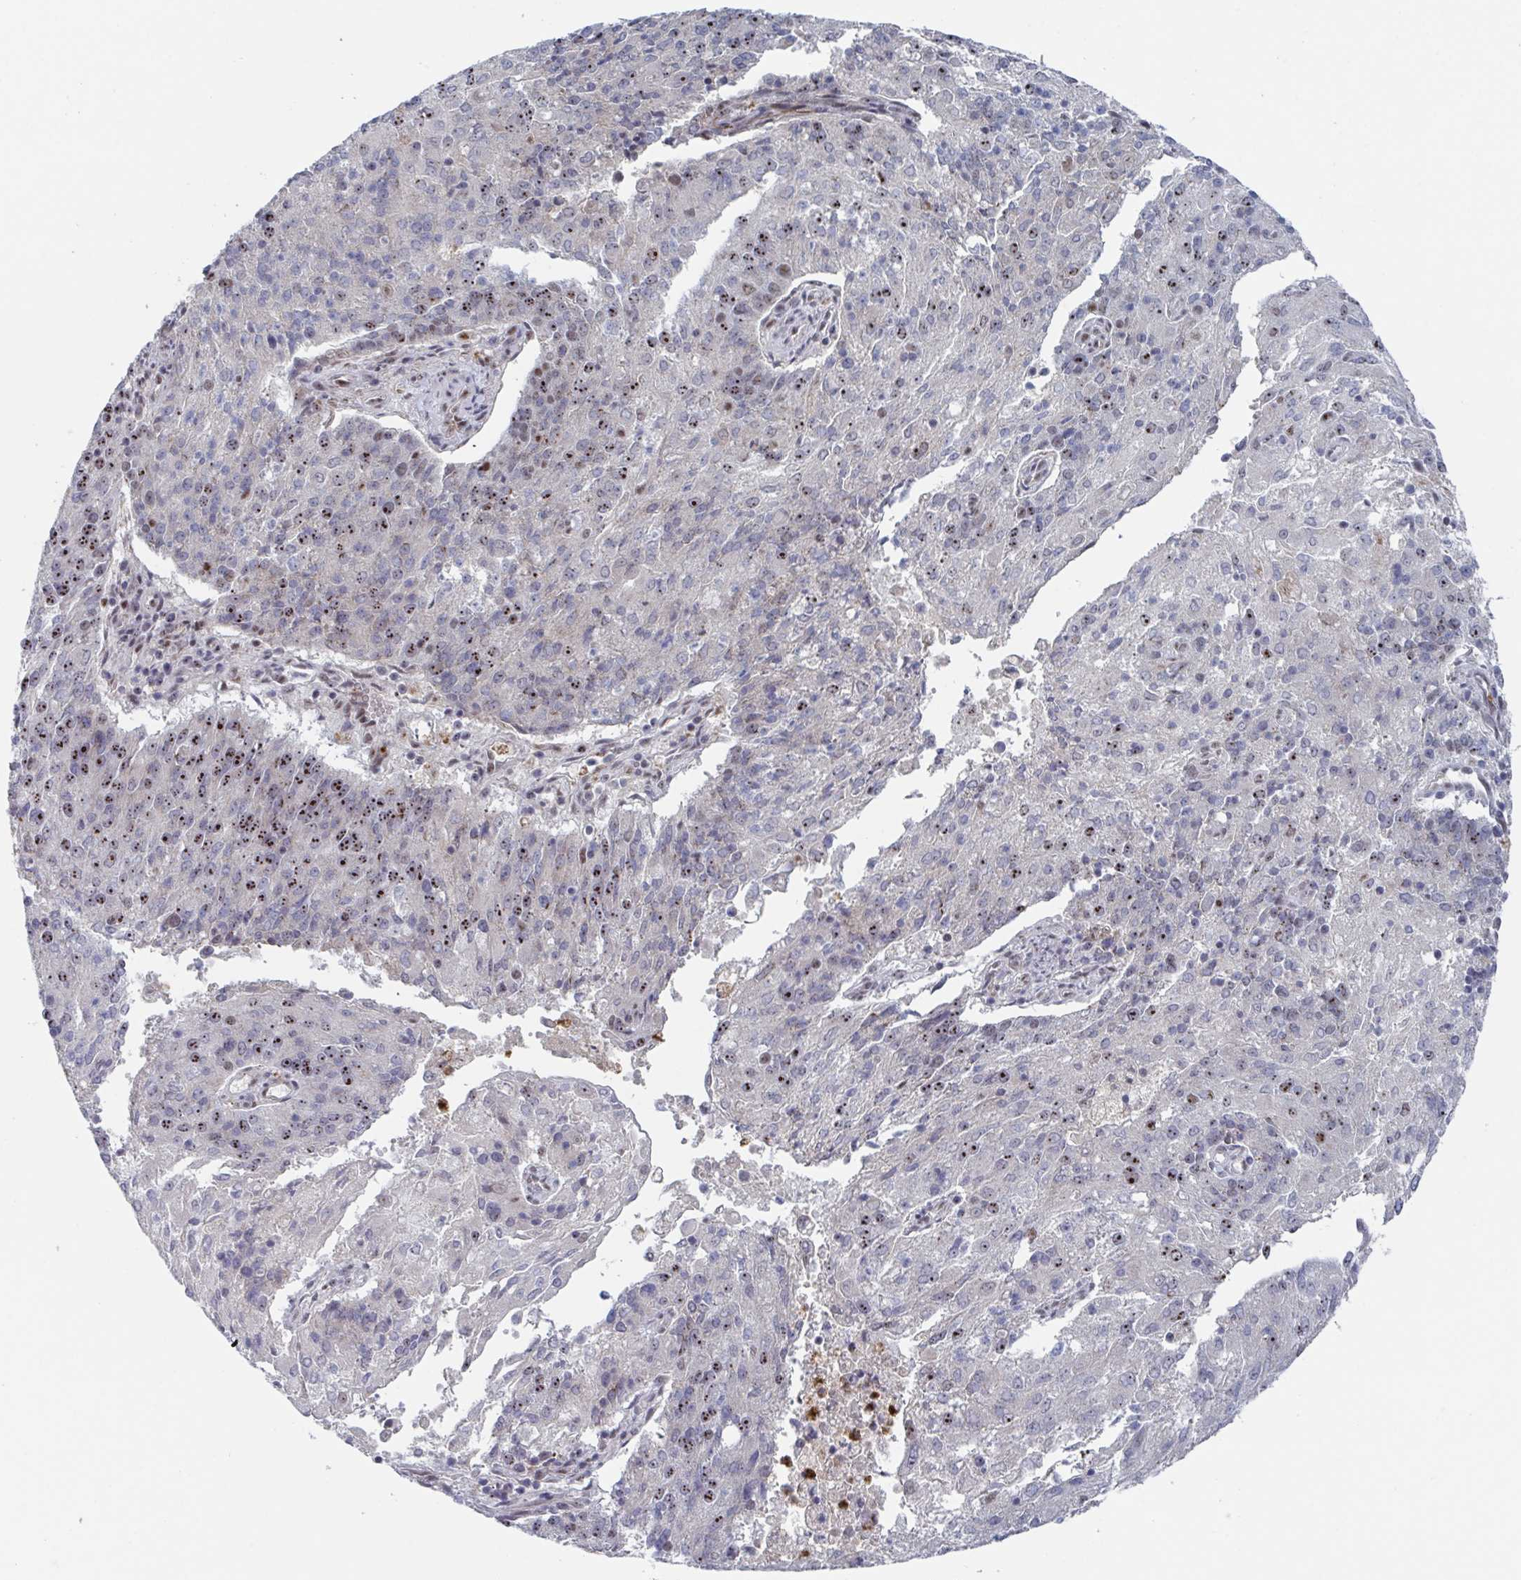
{"staining": {"intensity": "weak", "quantity": "<25%", "location": "nuclear"}, "tissue": "endometrial cancer", "cell_type": "Tumor cells", "image_type": "cancer", "snomed": [{"axis": "morphology", "description": "Adenocarcinoma, NOS"}, {"axis": "topography", "description": "Endometrium"}], "caption": "IHC image of endometrial cancer stained for a protein (brown), which reveals no staining in tumor cells.", "gene": "RNF212", "patient": {"sex": "female", "age": 82}}